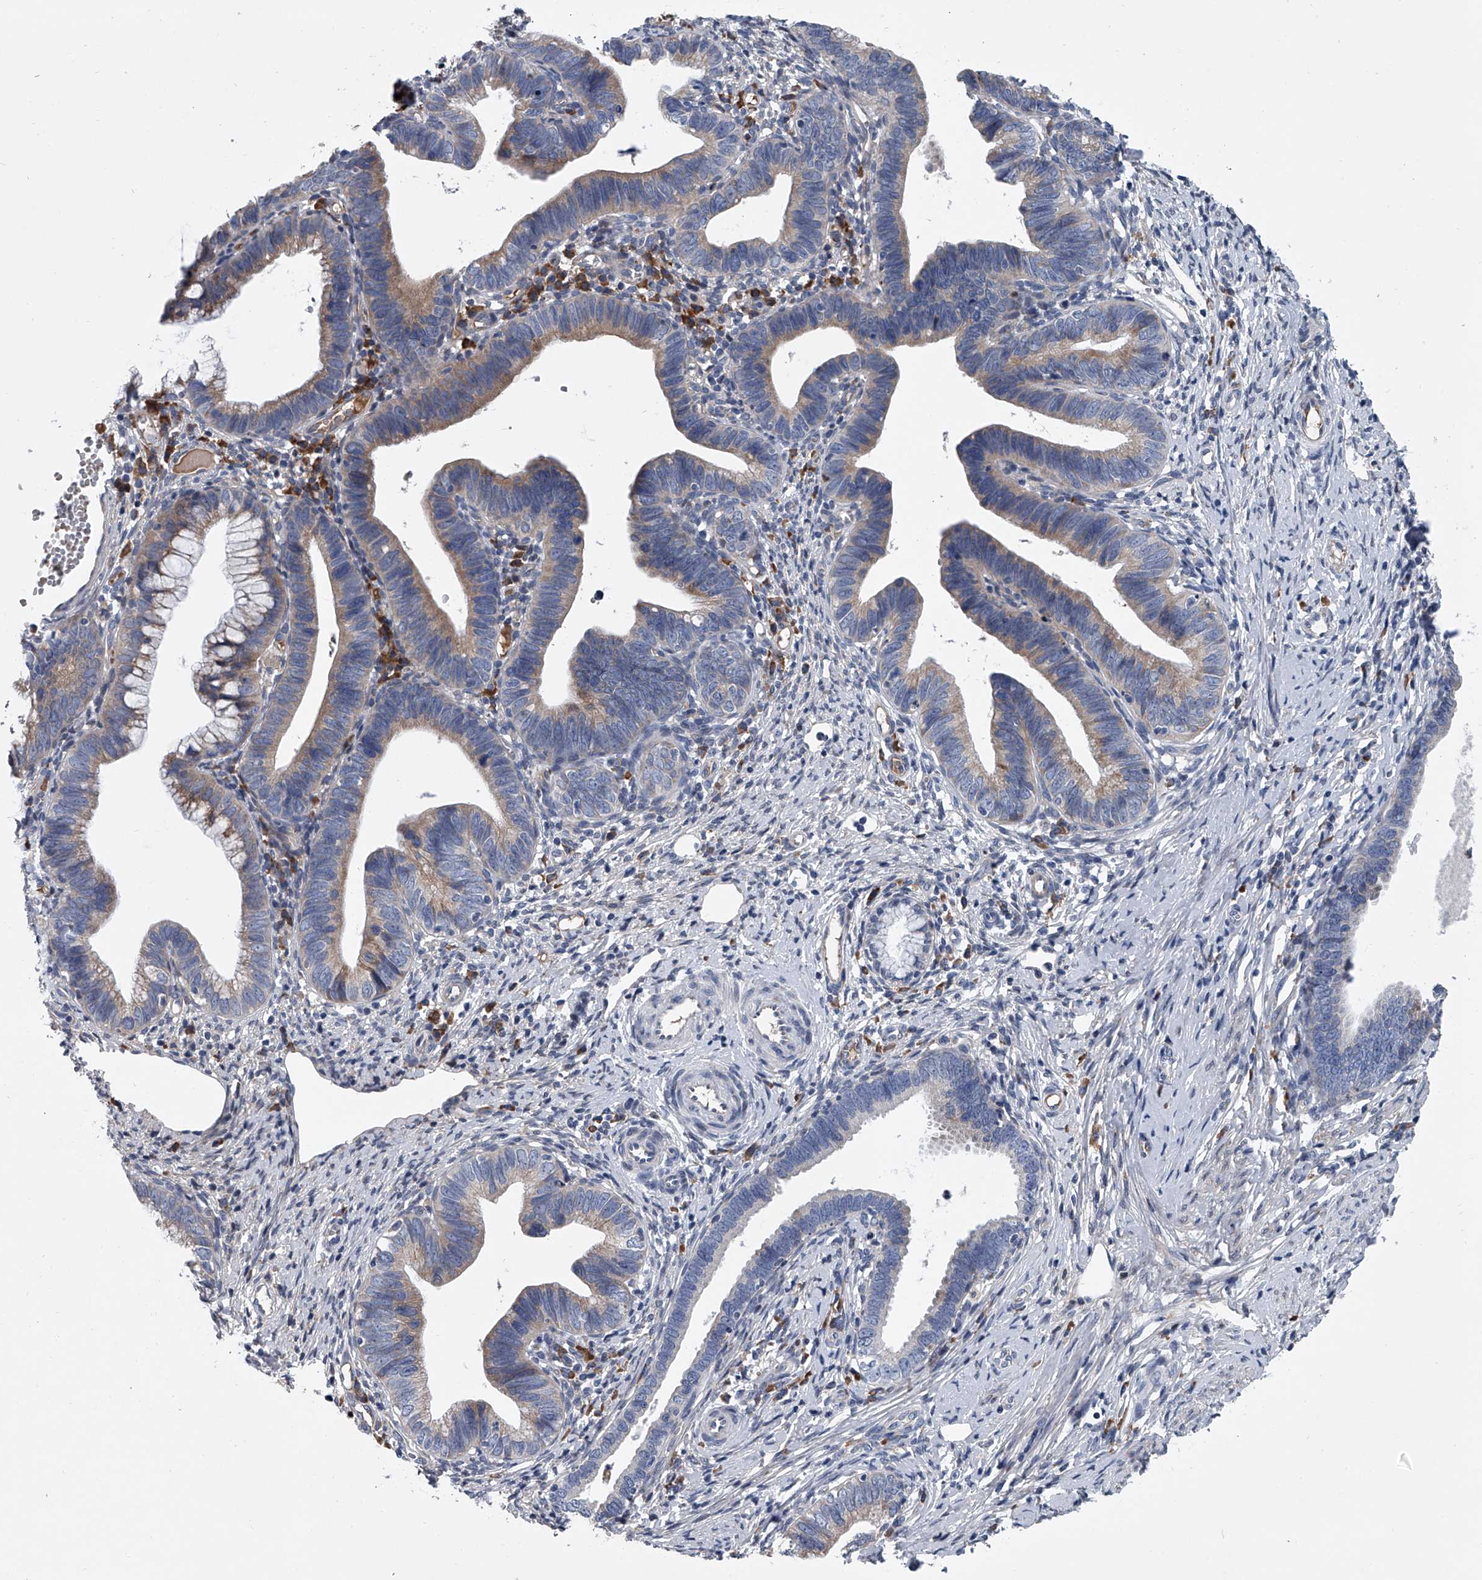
{"staining": {"intensity": "weak", "quantity": "25%-75%", "location": "cytoplasmic/membranous"}, "tissue": "cervical cancer", "cell_type": "Tumor cells", "image_type": "cancer", "snomed": [{"axis": "morphology", "description": "Adenocarcinoma, NOS"}, {"axis": "topography", "description": "Cervix"}], "caption": "A photomicrograph showing weak cytoplasmic/membranous staining in about 25%-75% of tumor cells in adenocarcinoma (cervical), as visualized by brown immunohistochemical staining.", "gene": "ABCG1", "patient": {"sex": "female", "age": 36}}